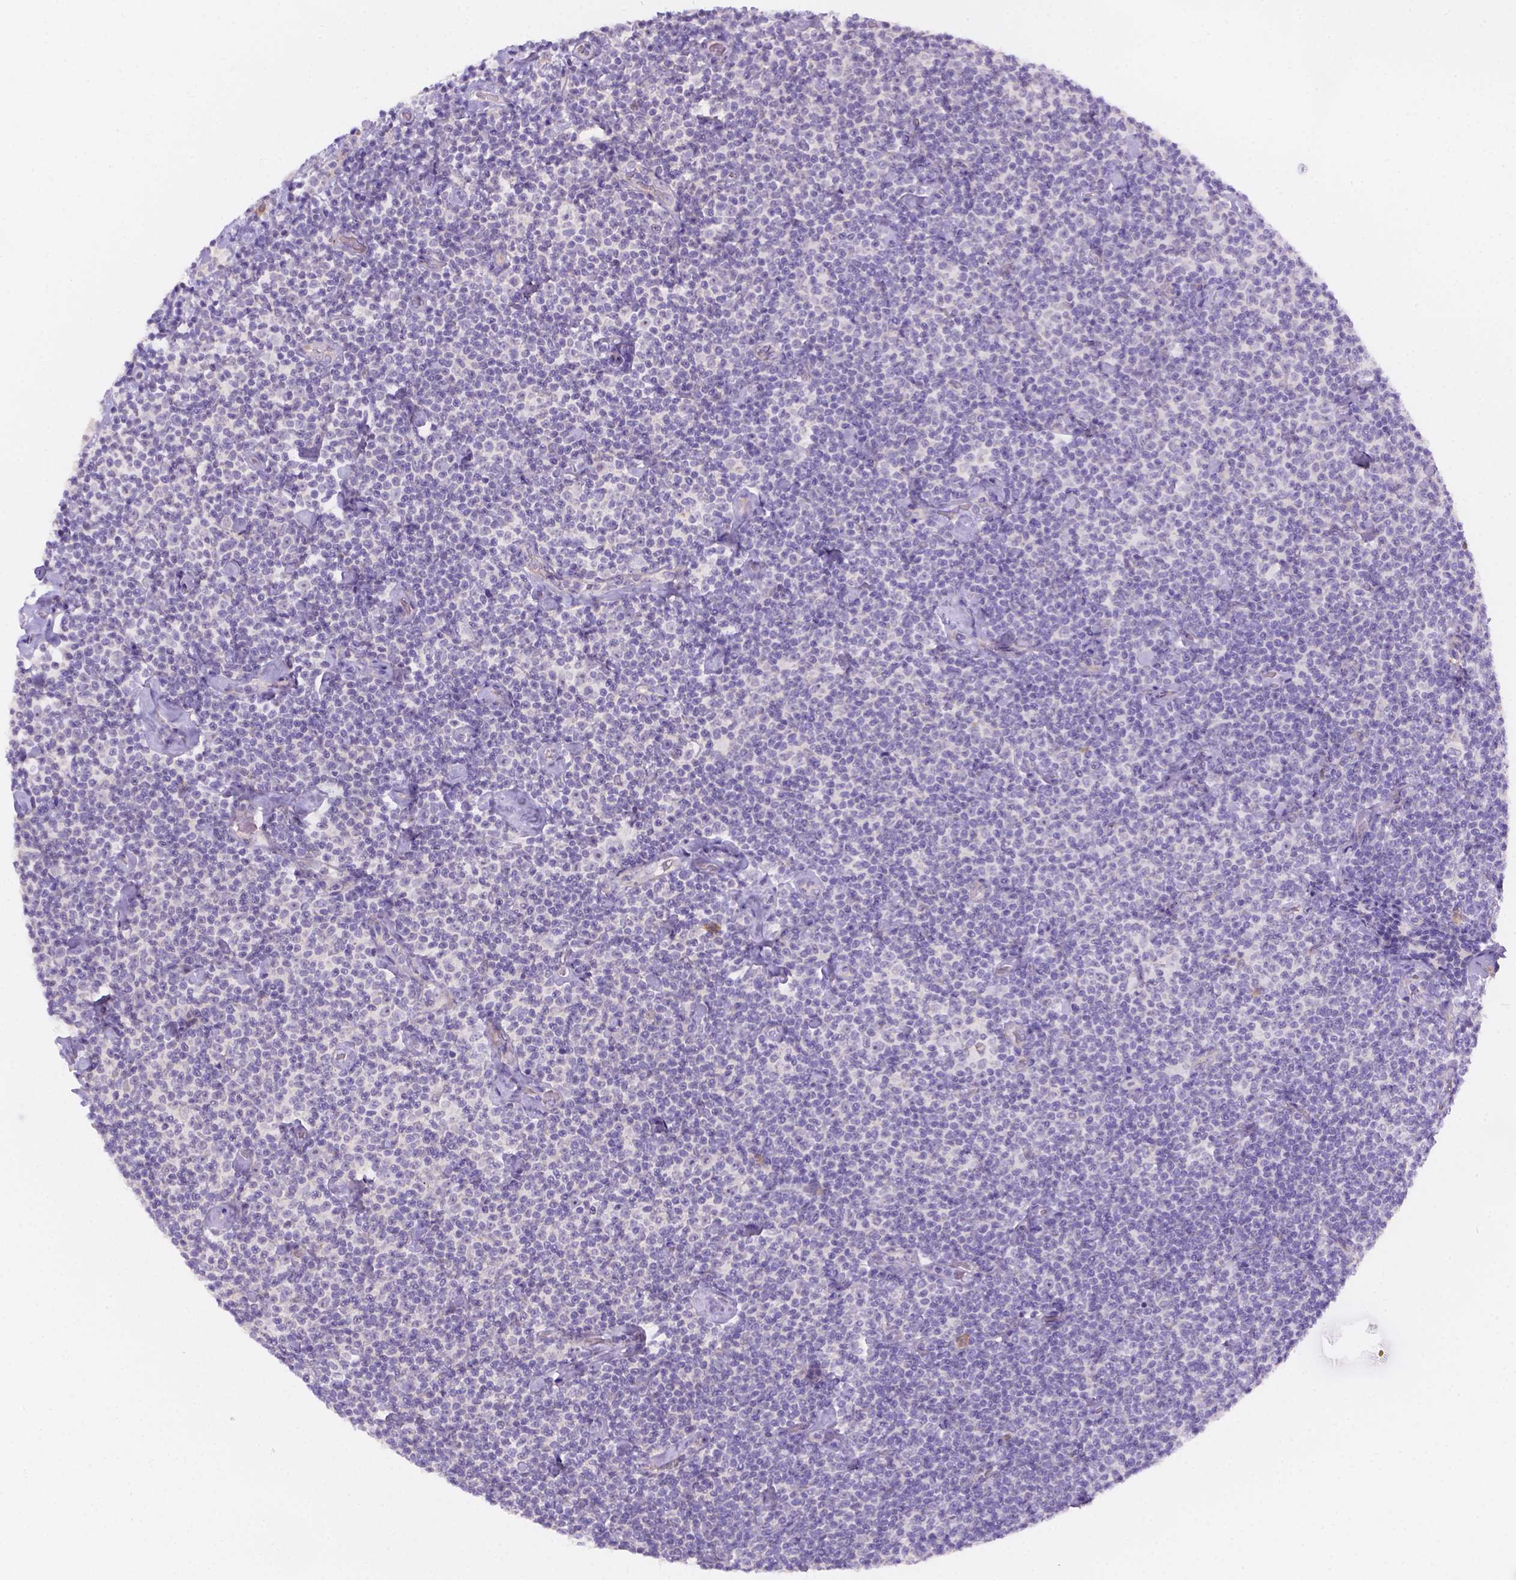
{"staining": {"intensity": "negative", "quantity": "none", "location": "none"}, "tissue": "lymphoma", "cell_type": "Tumor cells", "image_type": "cancer", "snomed": [{"axis": "morphology", "description": "Malignant lymphoma, non-Hodgkin's type, Low grade"}, {"axis": "topography", "description": "Lymph node"}], "caption": "There is no significant staining in tumor cells of lymphoma. (Immunohistochemistry (ihc), brightfield microscopy, high magnification).", "gene": "CD96", "patient": {"sex": "male", "age": 81}}